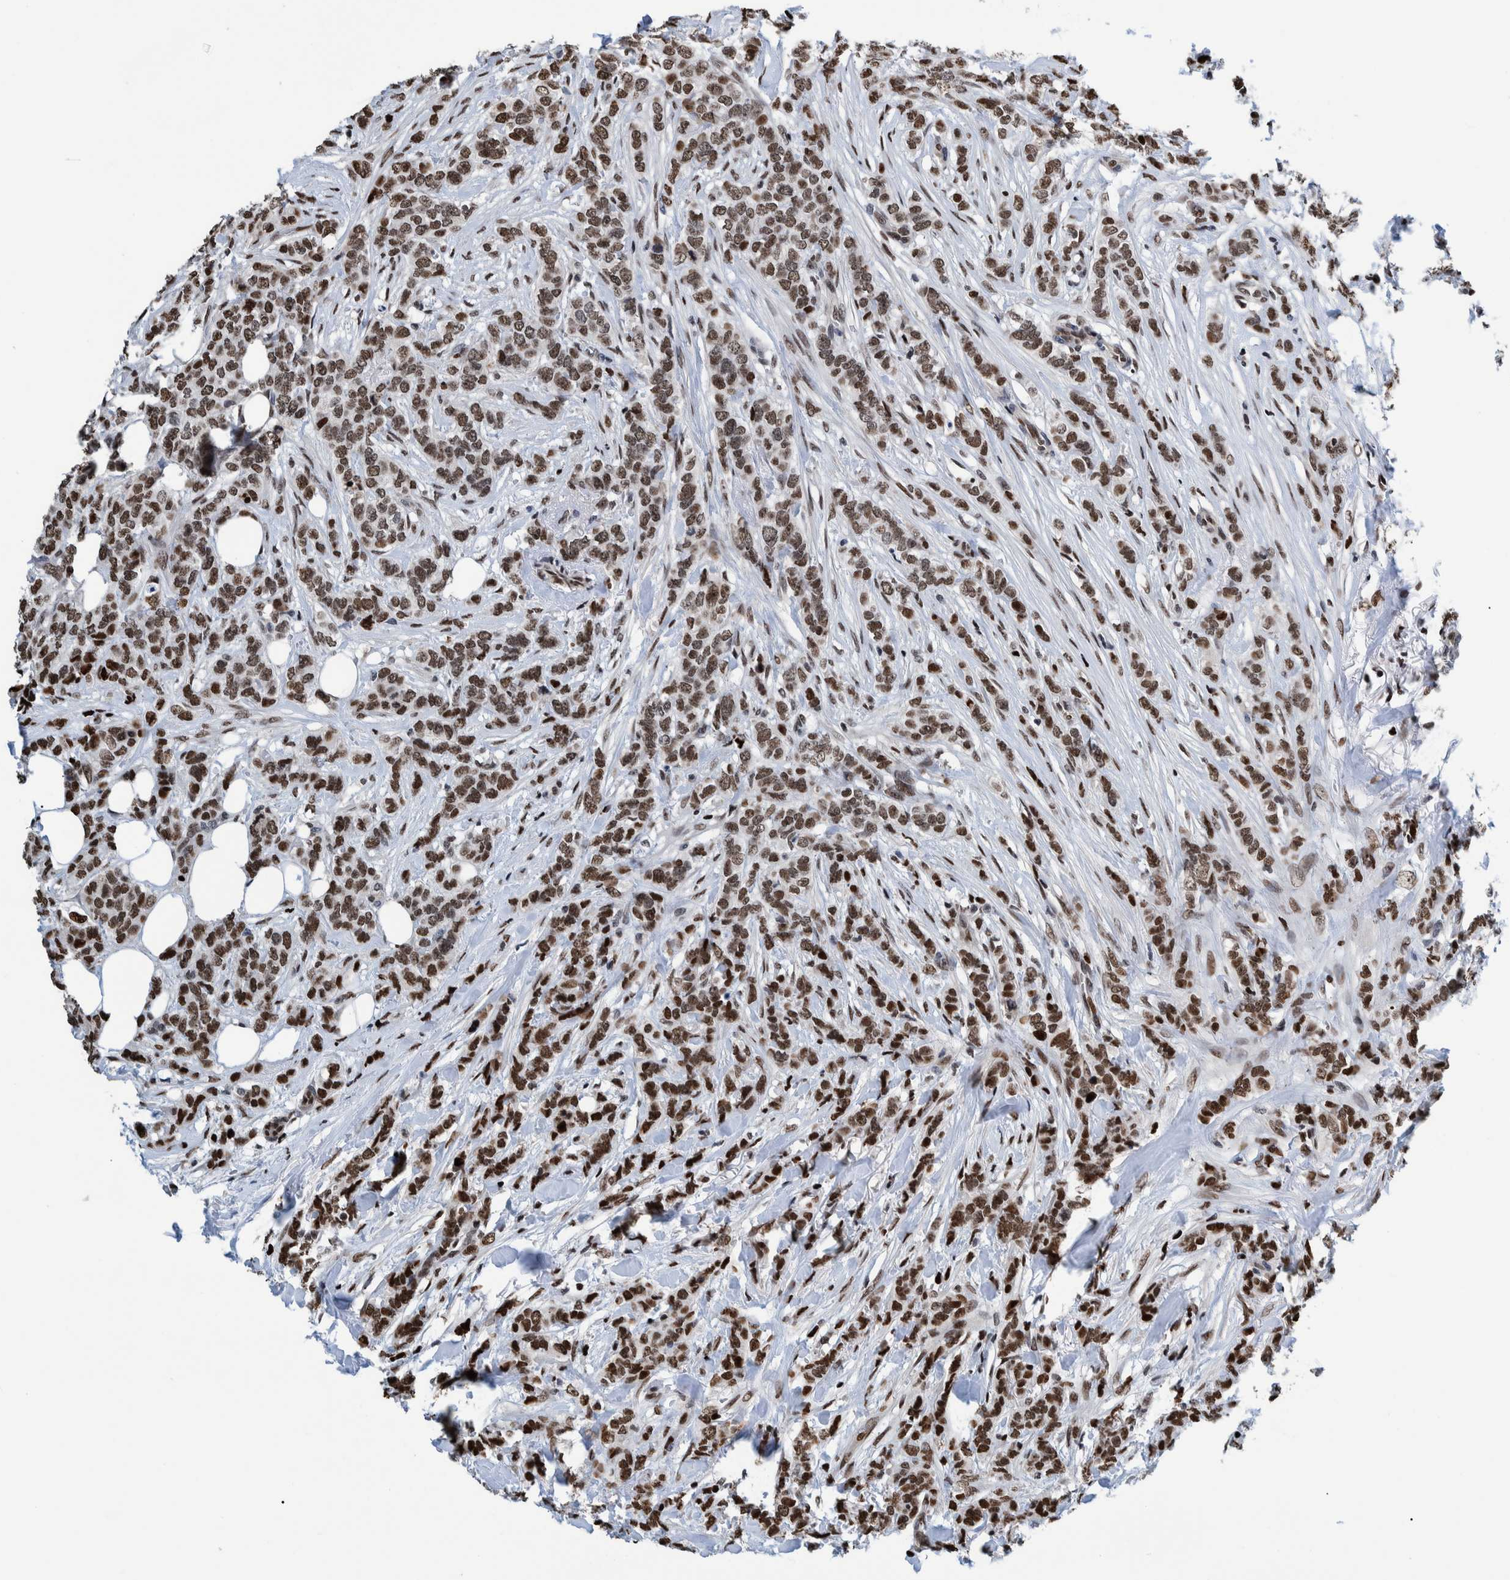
{"staining": {"intensity": "strong", "quantity": ">75%", "location": "nuclear"}, "tissue": "breast cancer", "cell_type": "Tumor cells", "image_type": "cancer", "snomed": [{"axis": "morphology", "description": "Lobular carcinoma"}, {"axis": "topography", "description": "Skin"}, {"axis": "topography", "description": "Breast"}], "caption": "Protein expression analysis of human breast cancer reveals strong nuclear staining in approximately >75% of tumor cells.", "gene": "HEATR9", "patient": {"sex": "female", "age": 46}}